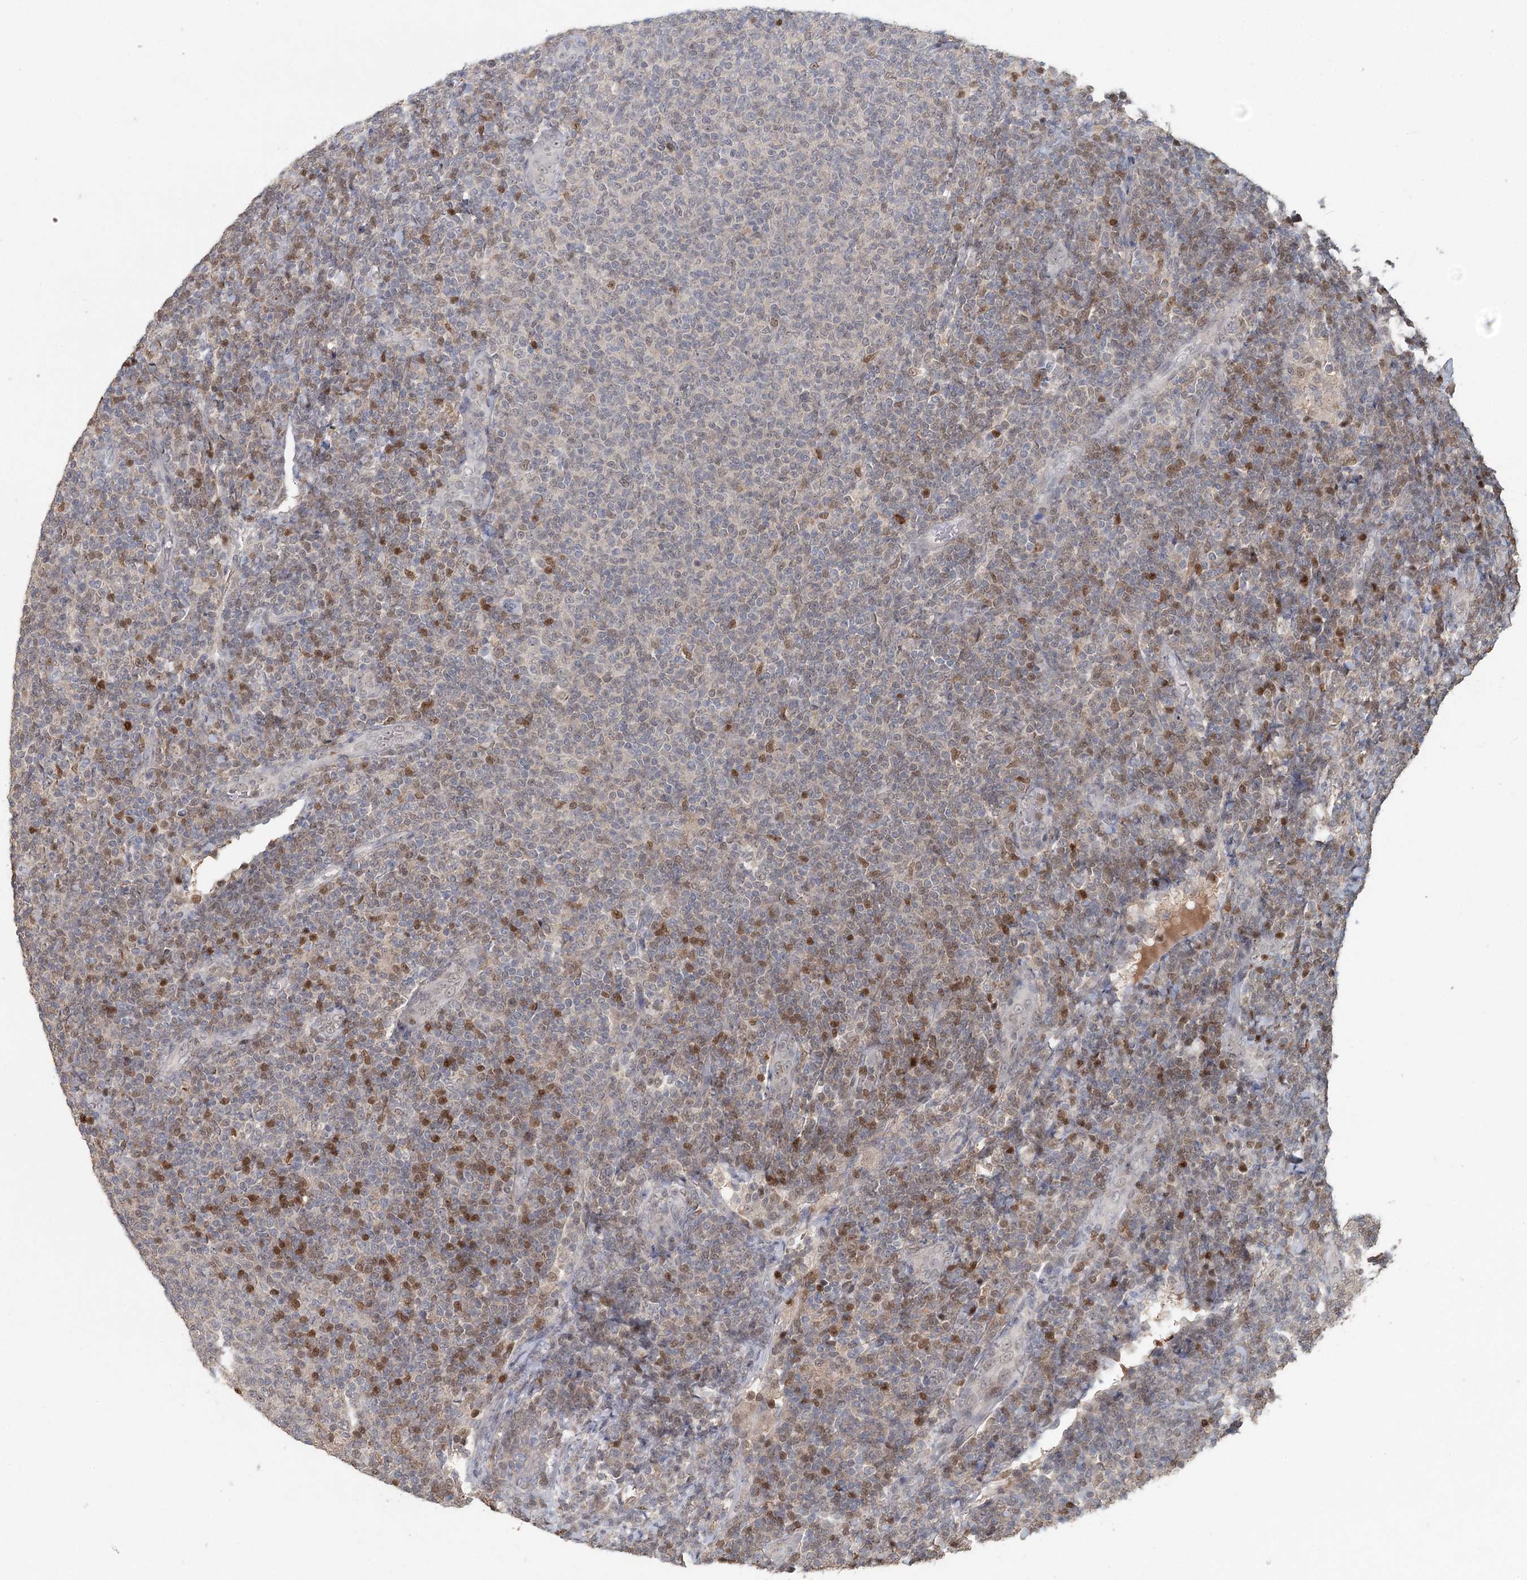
{"staining": {"intensity": "moderate", "quantity": "<25%", "location": "nuclear"}, "tissue": "lymphoma", "cell_type": "Tumor cells", "image_type": "cancer", "snomed": [{"axis": "morphology", "description": "Malignant lymphoma, non-Hodgkin's type, Low grade"}, {"axis": "topography", "description": "Lymph node"}], "caption": "Protein expression analysis of human lymphoma reveals moderate nuclear staining in about <25% of tumor cells.", "gene": "ADK", "patient": {"sex": "male", "age": 66}}